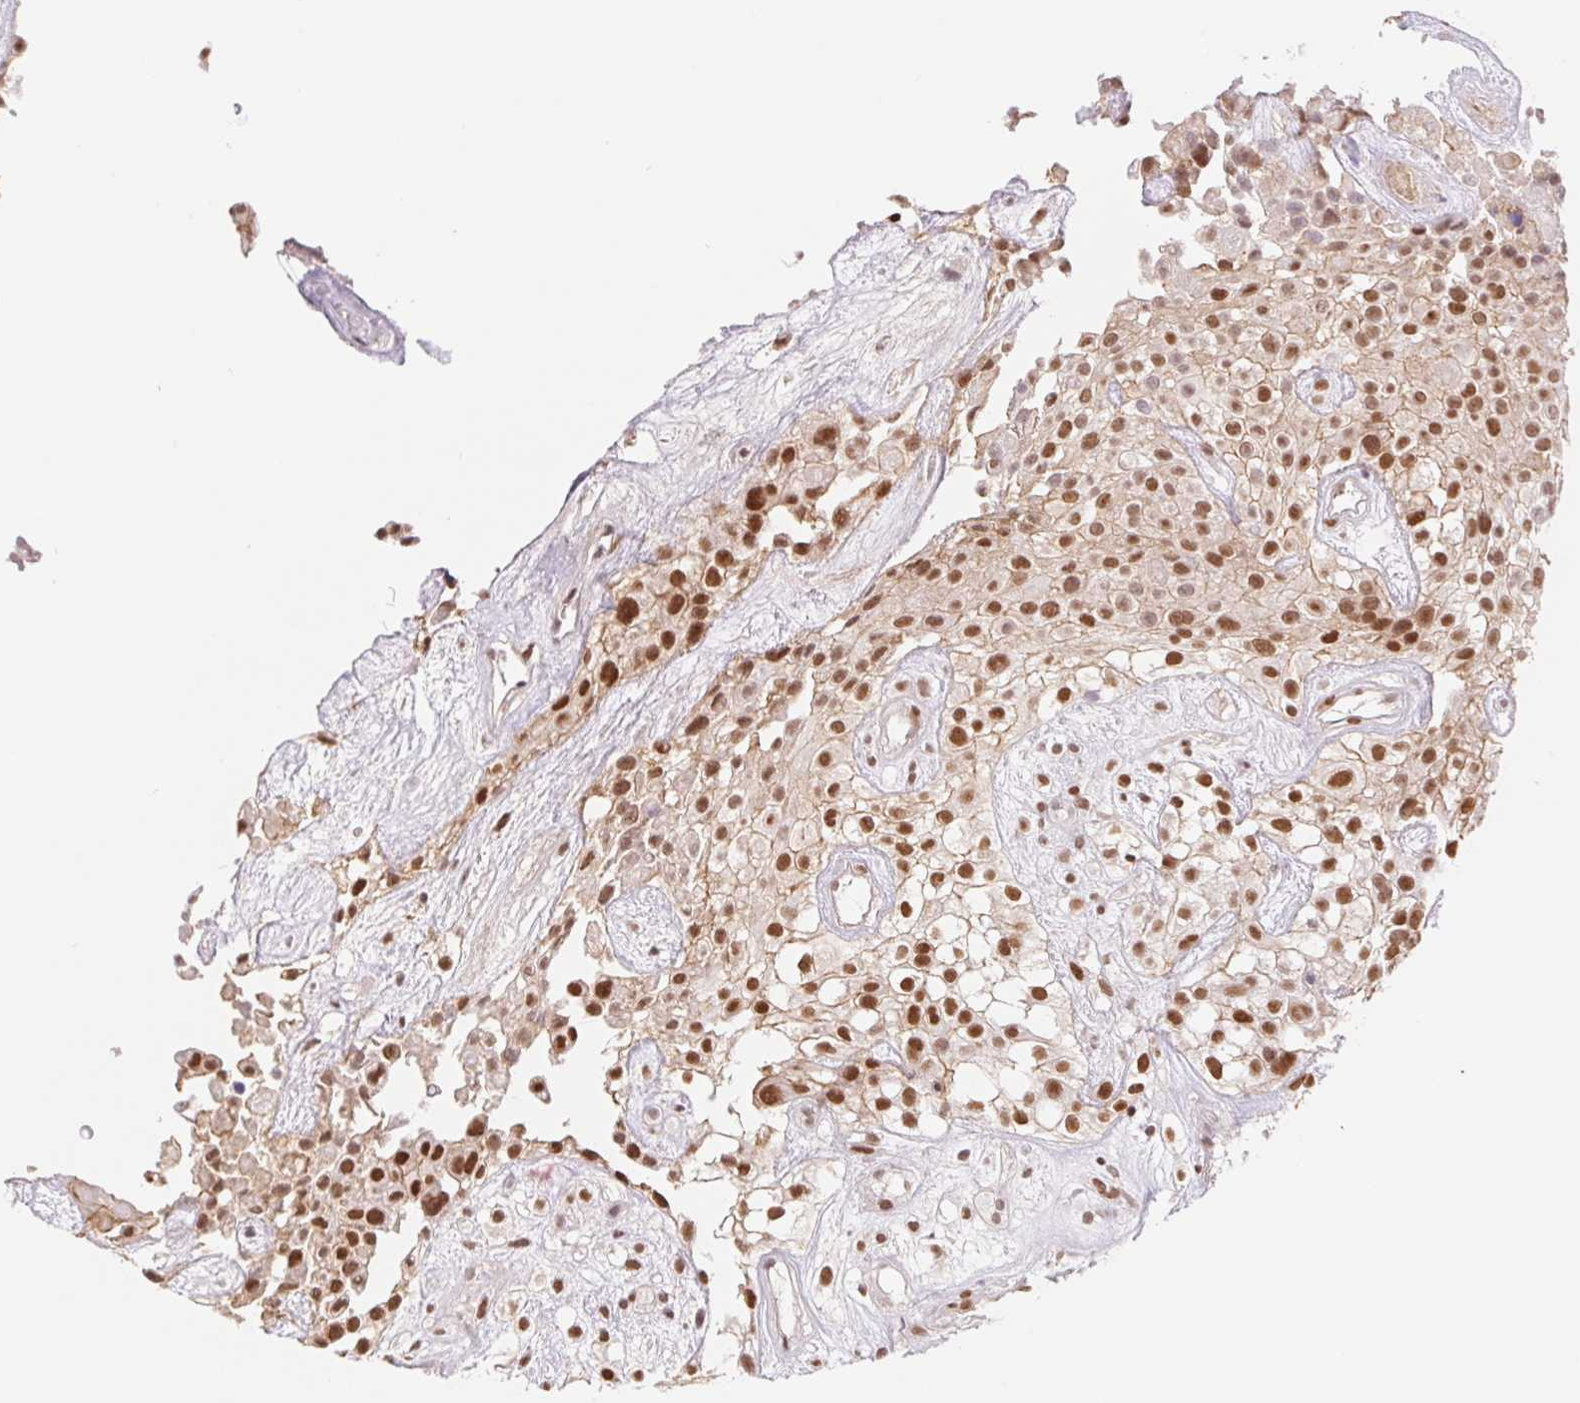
{"staining": {"intensity": "strong", "quantity": ">75%", "location": "nuclear"}, "tissue": "urothelial cancer", "cell_type": "Tumor cells", "image_type": "cancer", "snomed": [{"axis": "morphology", "description": "Urothelial carcinoma, High grade"}, {"axis": "topography", "description": "Urinary bladder"}], "caption": "Urothelial cancer was stained to show a protein in brown. There is high levels of strong nuclear positivity in about >75% of tumor cells.", "gene": "TRERF1", "patient": {"sex": "male", "age": 56}}